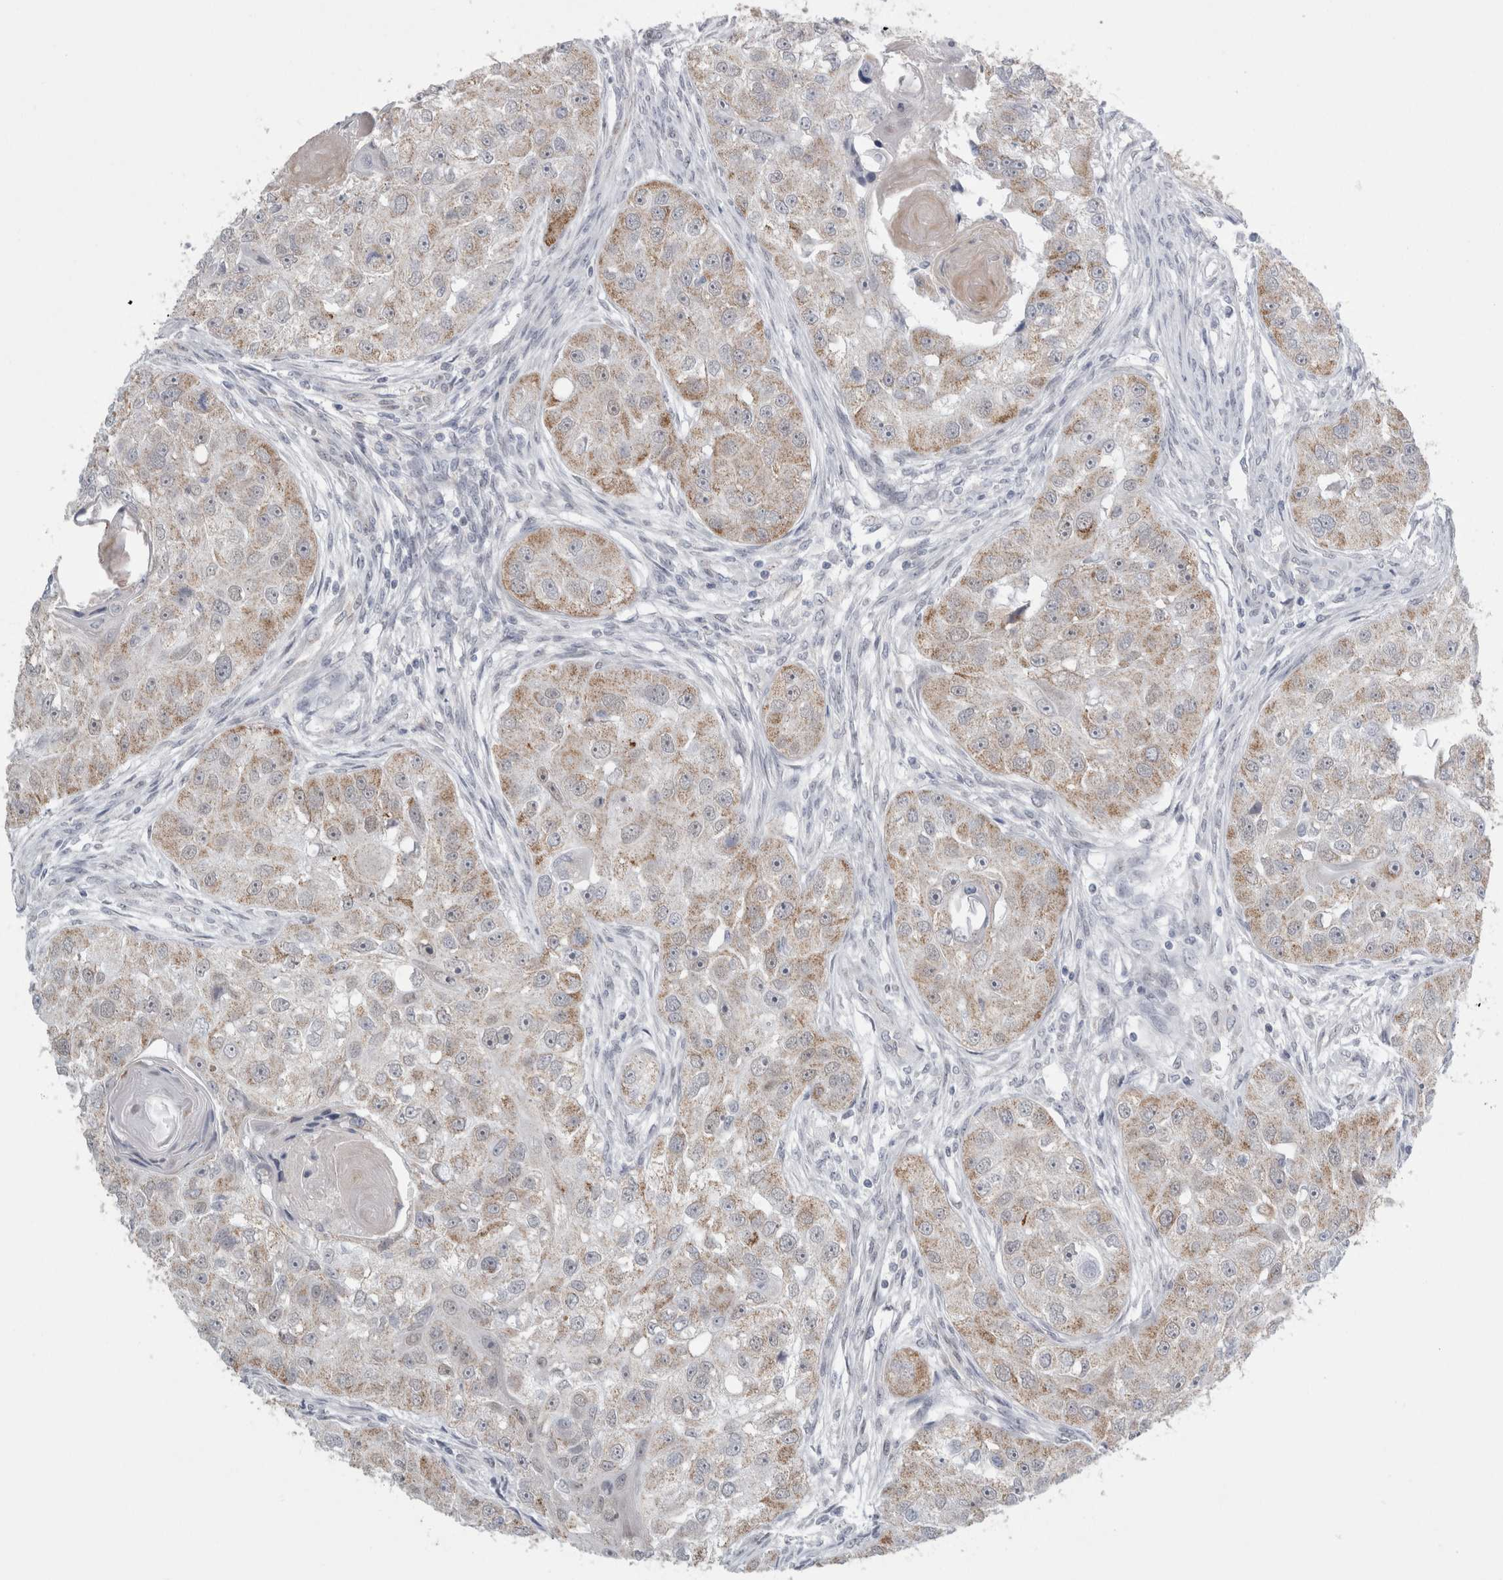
{"staining": {"intensity": "moderate", "quantity": "25%-75%", "location": "cytoplasmic/membranous"}, "tissue": "head and neck cancer", "cell_type": "Tumor cells", "image_type": "cancer", "snomed": [{"axis": "morphology", "description": "Normal tissue, NOS"}, {"axis": "morphology", "description": "Squamous cell carcinoma, NOS"}, {"axis": "topography", "description": "Skeletal muscle"}, {"axis": "topography", "description": "Head-Neck"}], "caption": "Protein staining reveals moderate cytoplasmic/membranous expression in approximately 25%-75% of tumor cells in squamous cell carcinoma (head and neck).", "gene": "PLIN1", "patient": {"sex": "male", "age": 51}}